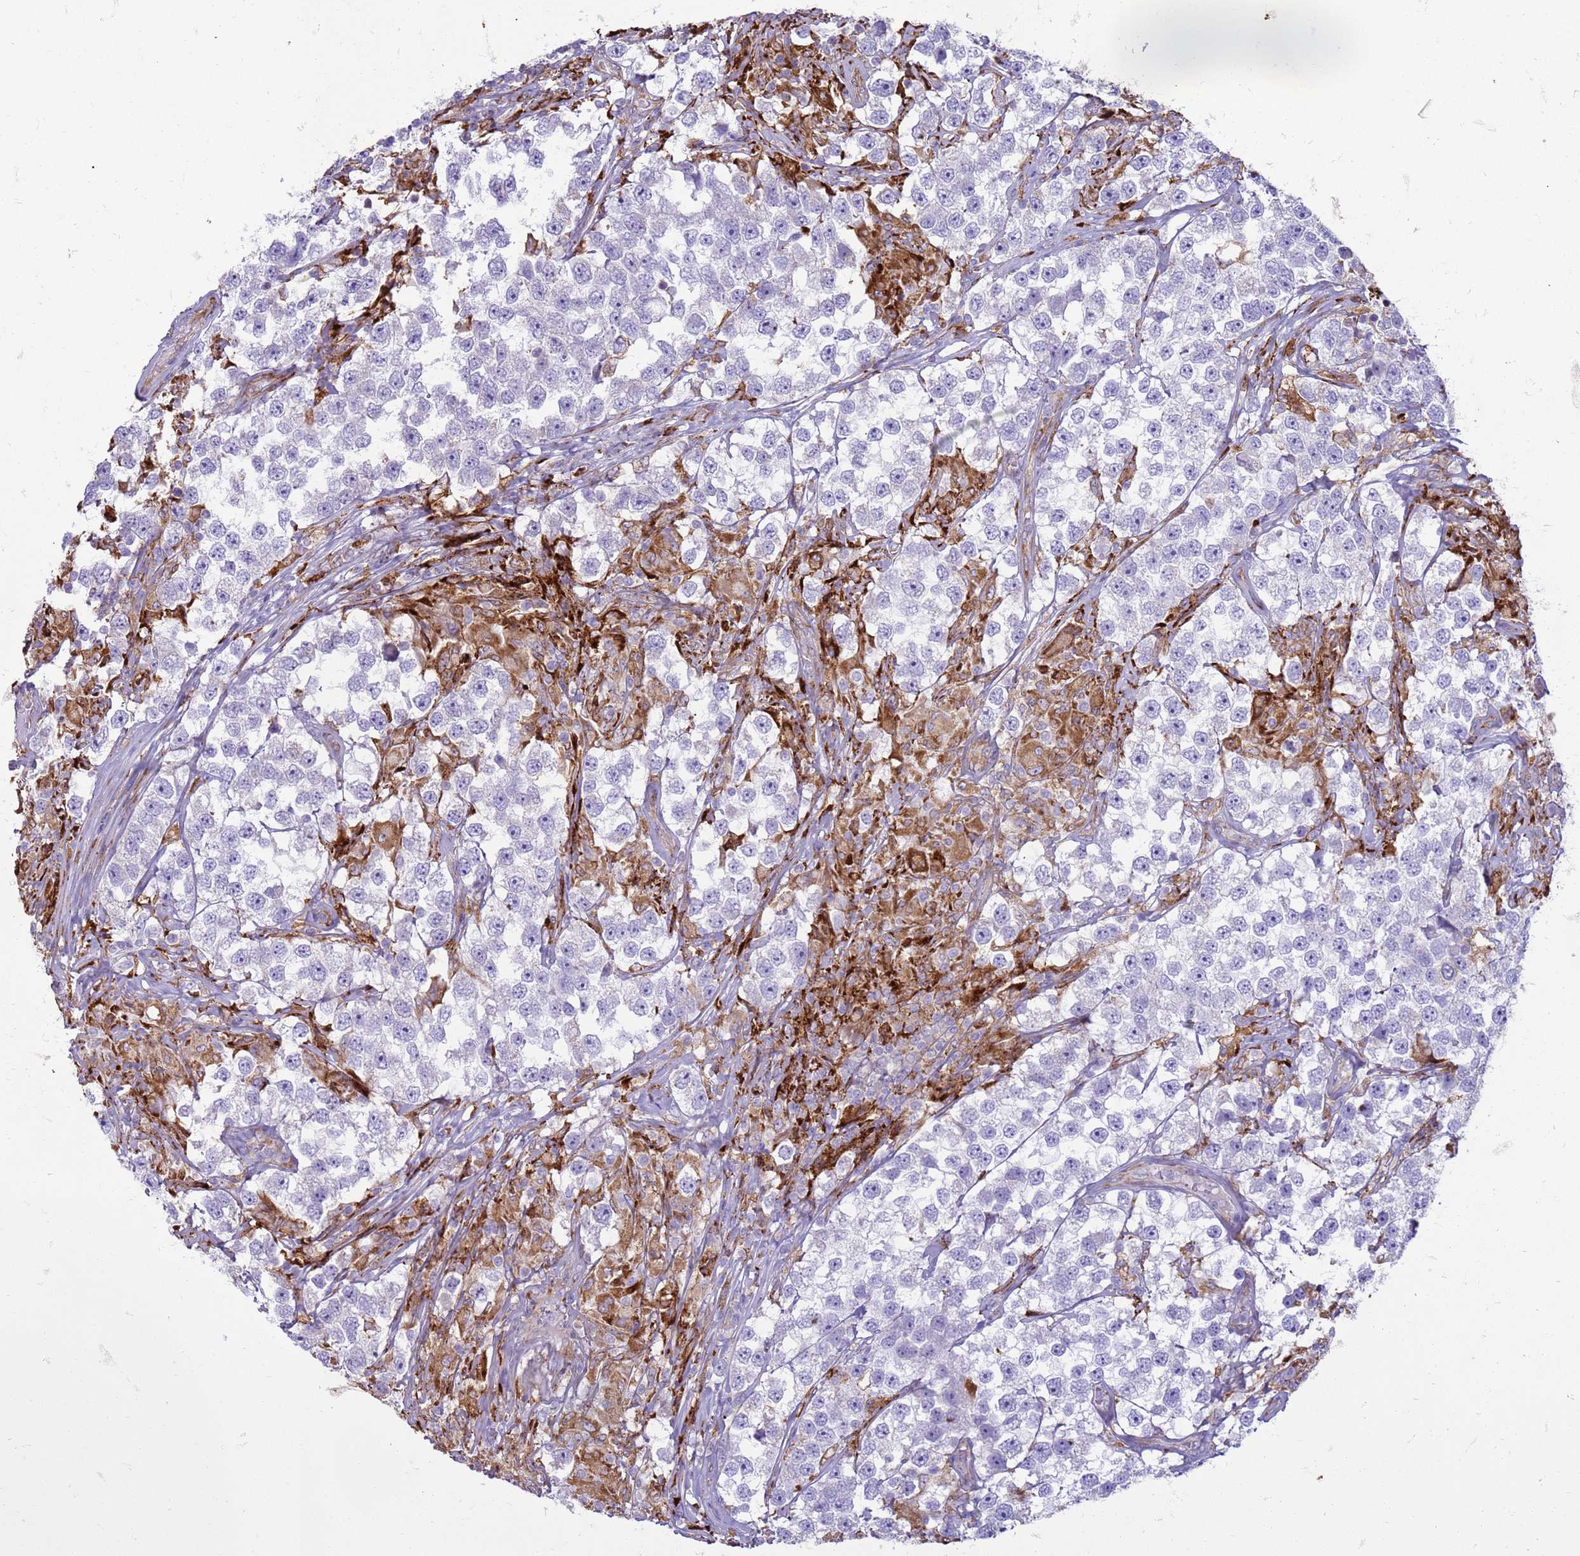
{"staining": {"intensity": "negative", "quantity": "none", "location": "none"}, "tissue": "testis cancer", "cell_type": "Tumor cells", "image_type": "cancer", "snomed": [{"axis": "morphology", "description": "Seminoma, NOS"}, {"axis": "topography", "description": "Testis"}], "caption": "Immunohistochemical staining of testis cancer (seminoma) reveals no significant expression in tumor cells. (DAB immunohistochemistry (IHC) visualized using brightfield microscopy, high magnification).", "gene": "PDK3", "patient": {"sex": "male", "age": 46}}